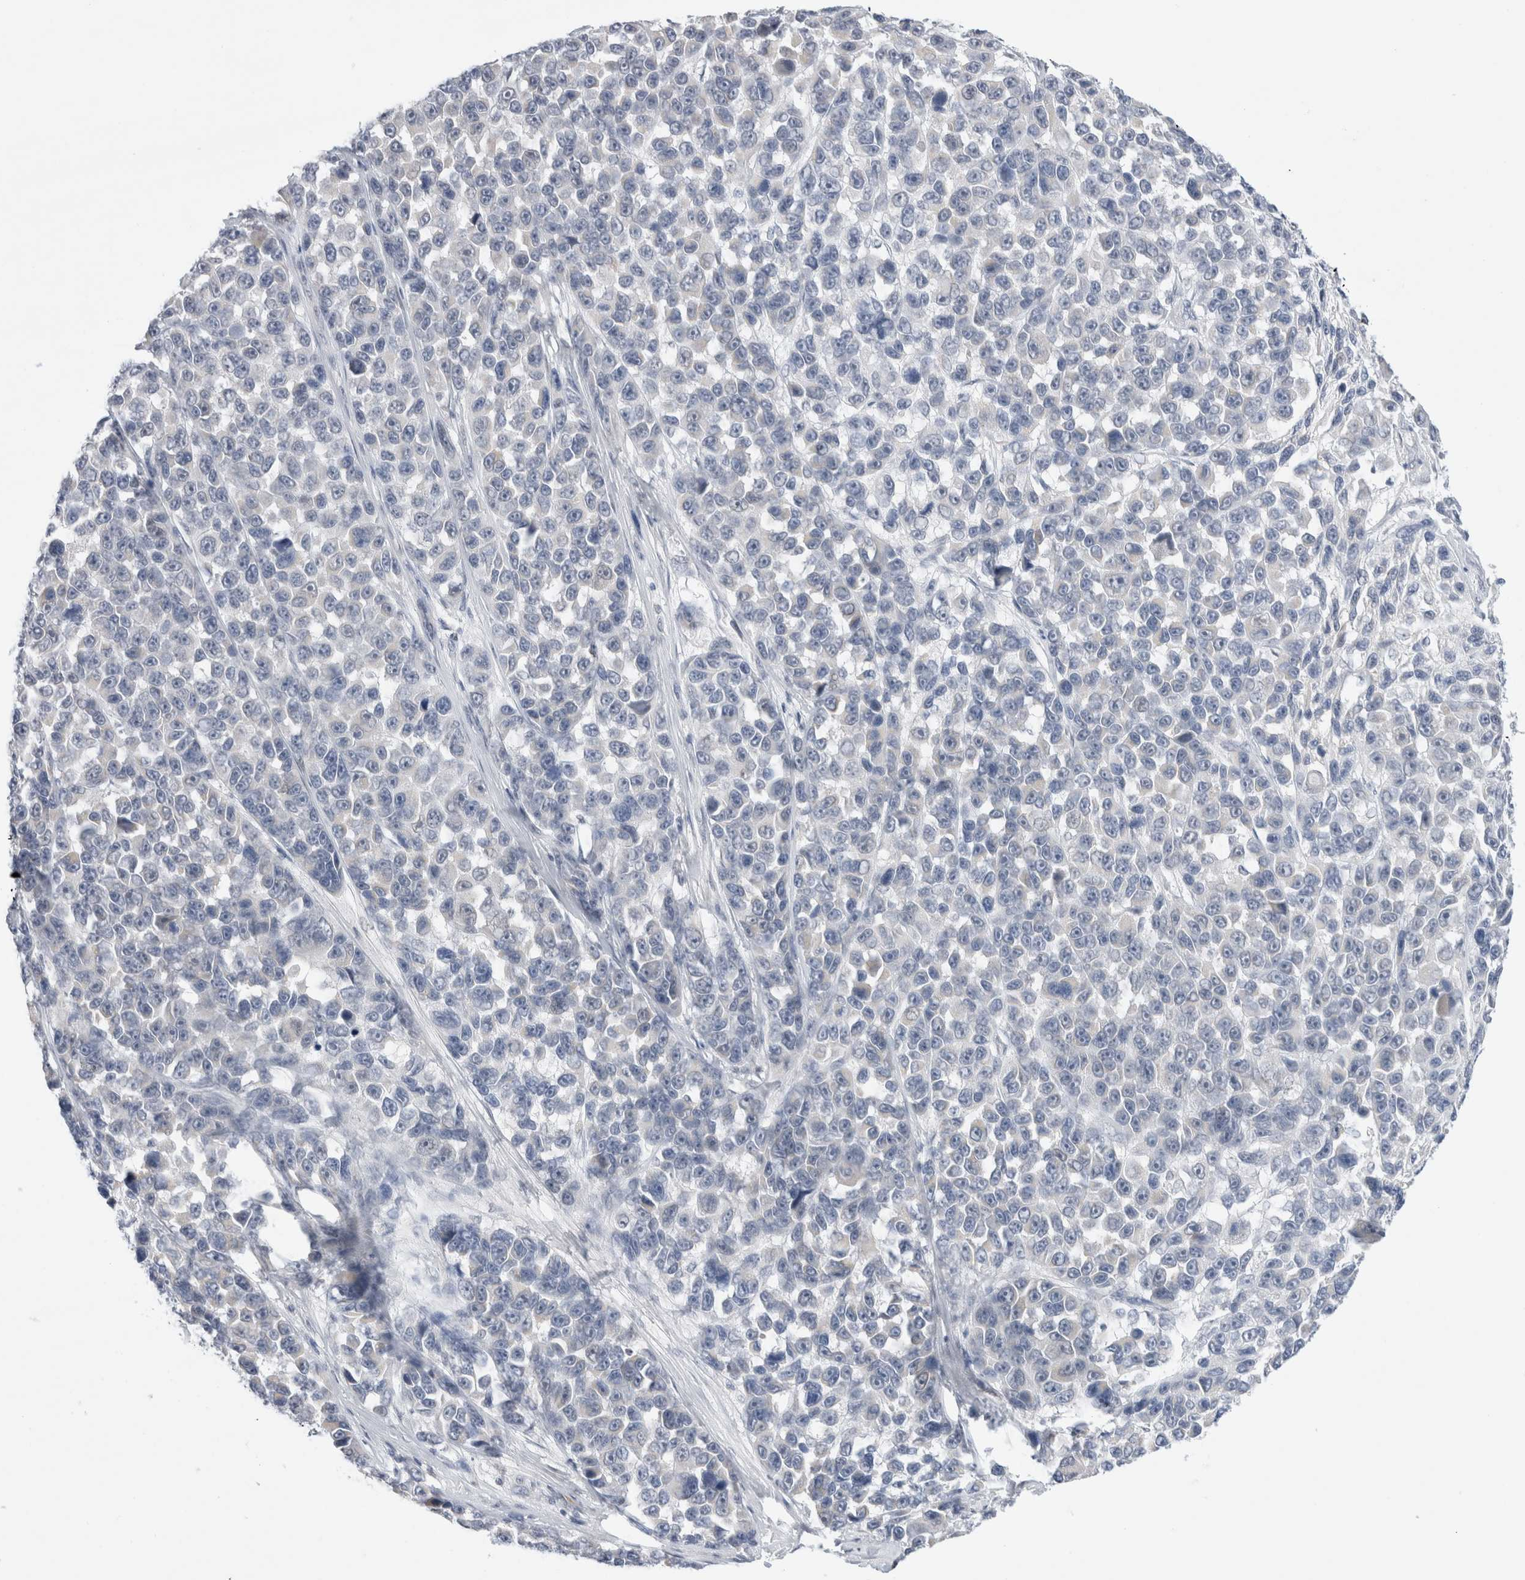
{"staining": {"intensity": "negative", "quantity": "none", "location": "none"}, "tissue": "melanoma", "cell_type": "Tumor cells", "image_type": "cancer", "snomed": [{"axis": "morphology", "description": "Malignant melanoma, NOS"}, {"axis": "topography", "description": "Skin"}], "caption": "Immunohistochemistry (IHC) image of neoplastic tissue: human melanoma stained with DAB (3,3'-diaminobenzidine) shows no significant protein positivity in tumor cells.", "gene": "SLC22A12", "patient": {"sex": "male", "age": 53}}